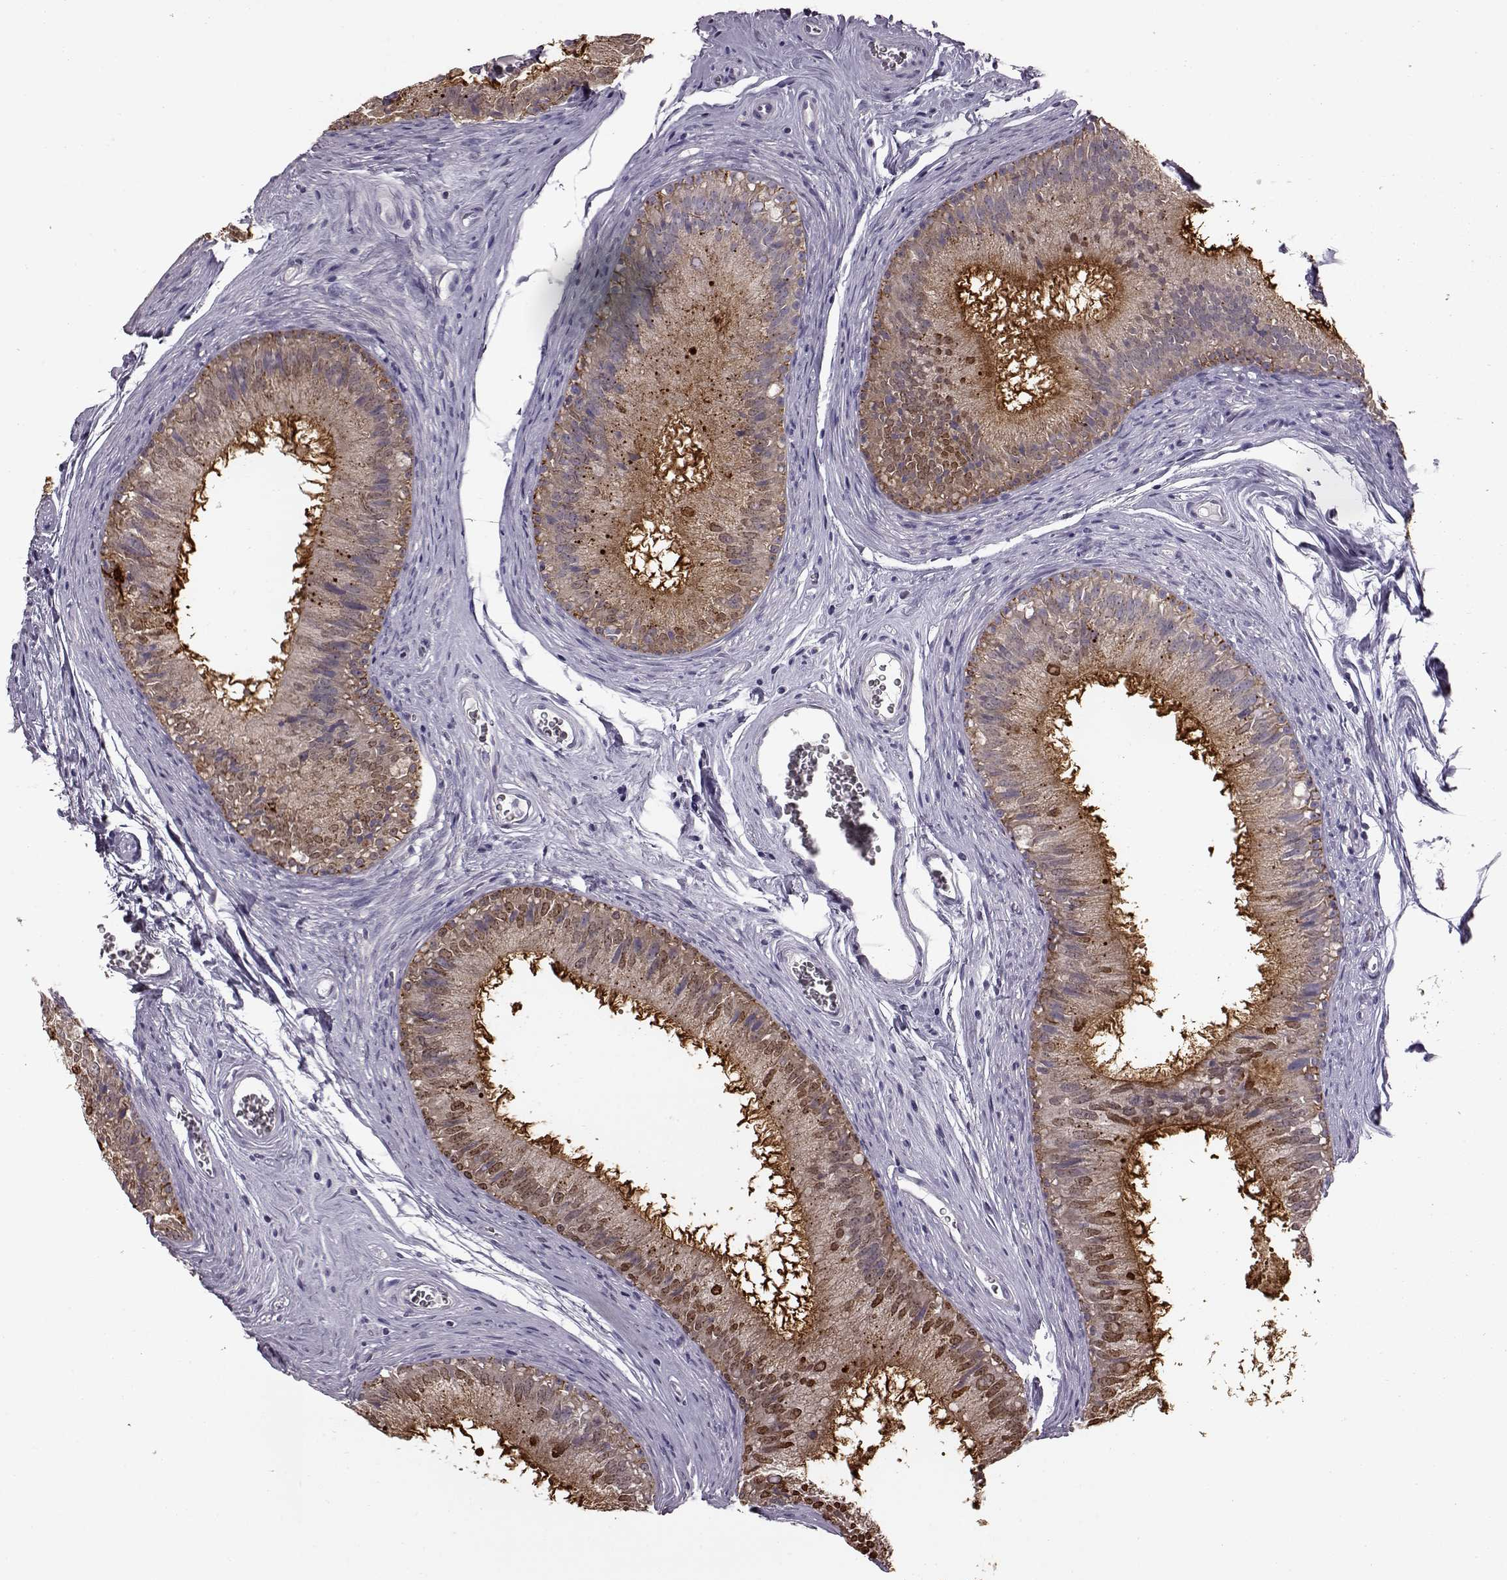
{"staining": {"intensity": "strong", "quantity": ">75%", "location": "cytoplasmic/membranous,nuclear"}, "tissue": "epididymis", "cell_type": "Glandular cells", "image_type": "normal", "snomed": [{"axis": "morphology", "description": "Normal tissue, NOS"}, {"axis": "topography", "description": "Epididymis"}], "caption": "The photomicrograph exhibits a brown stain indicating the presence of a protein in the cytoplasmic/membranous,nuclear of glandular cells in epididymis.", "gene": "ADGRG2", "patient": {"sex": "male", "age": 37}}